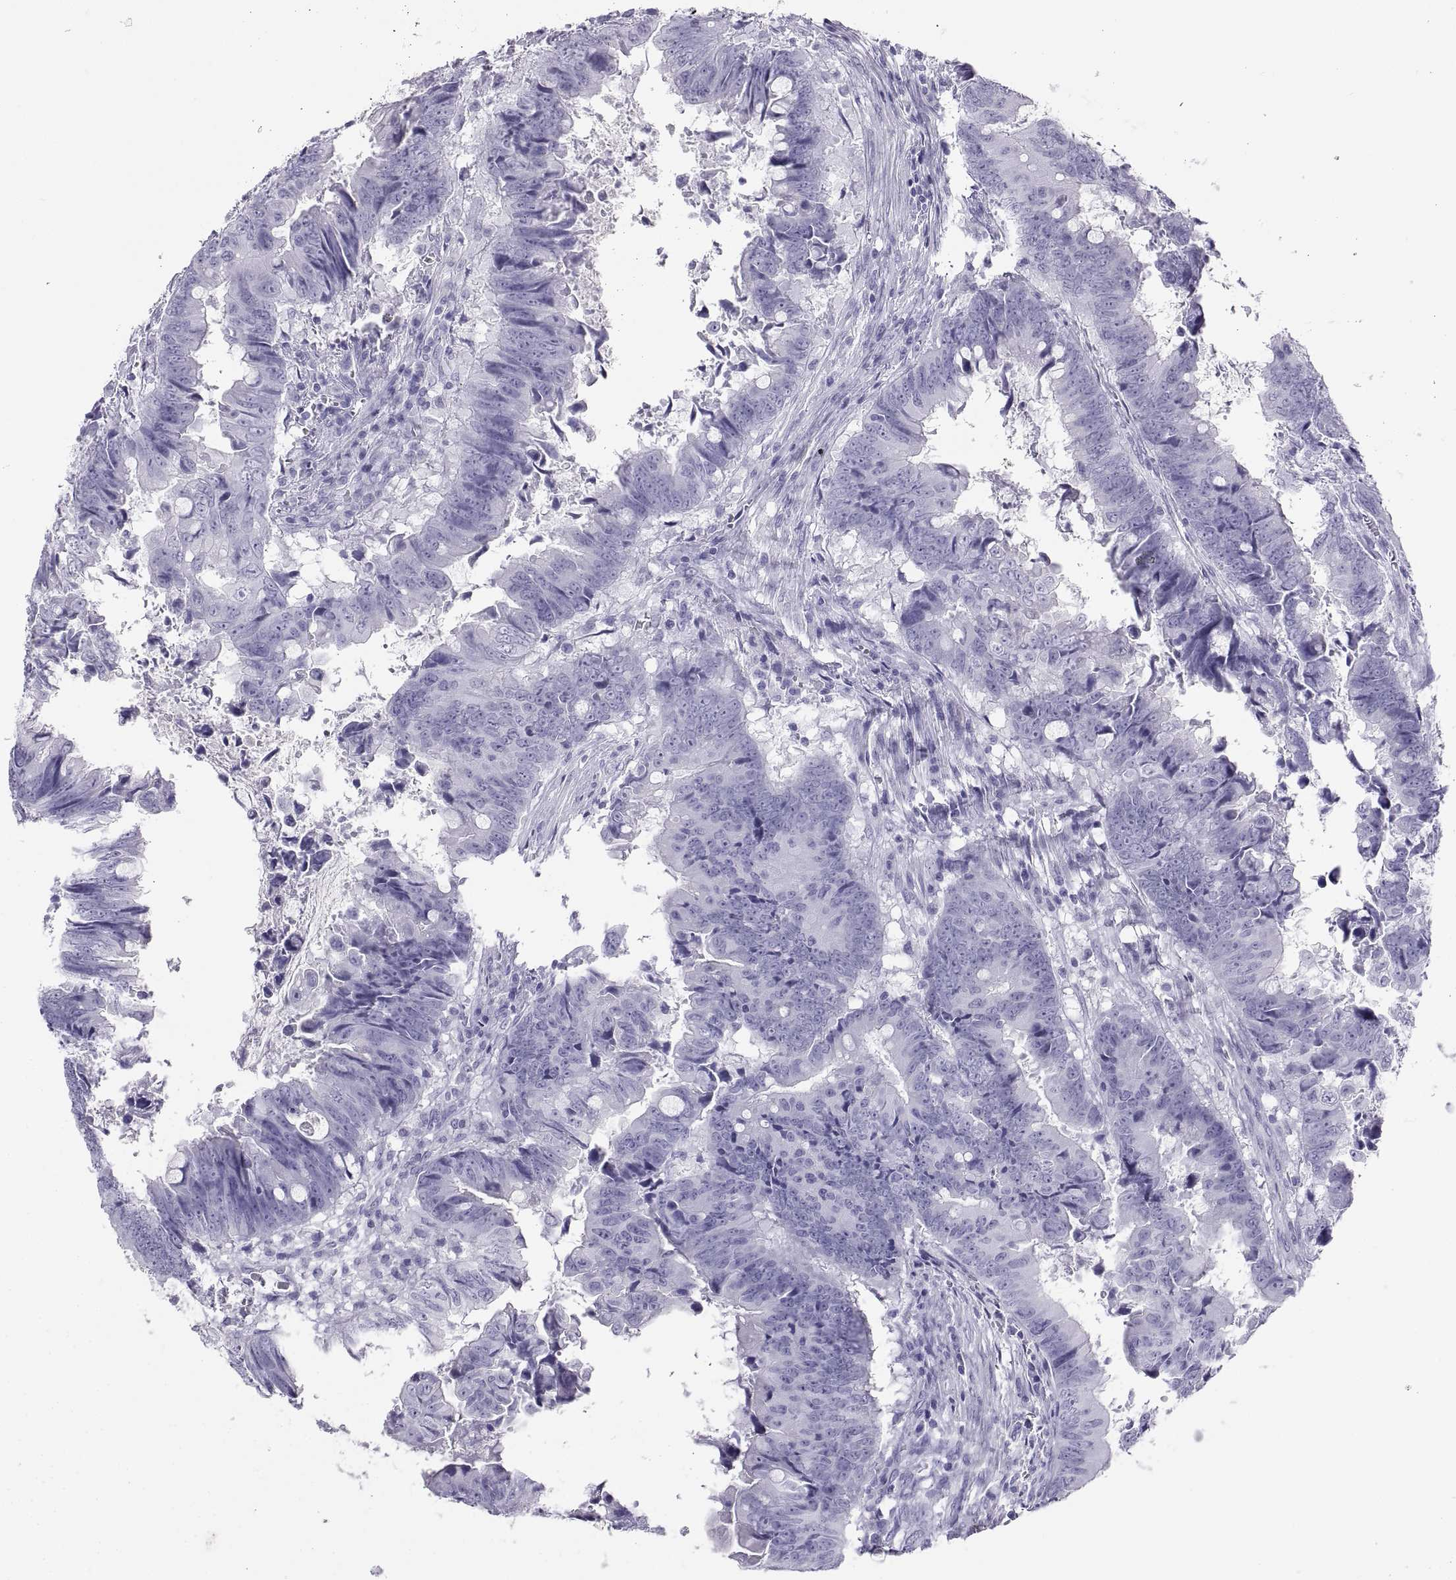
{"staining": {"intensity": "negative", "quantity": "none", "location": "none"}, "tissue": "colorectal cancer", "cell_type": "Tumor cells", "image_type": "cancer", "snomed": [{"axis": "morphology", "description": "Adenocarcinoma, NOS"}, {"axis": "topography", "description": "Colon"}], "caption": "Photomicrograph shows no protein positivity in tumor cells of colorectal cancer (adenocarcinoma) tissue.", "gene": "SEMG1", "patient": {"sex": "female", "age": 82}}